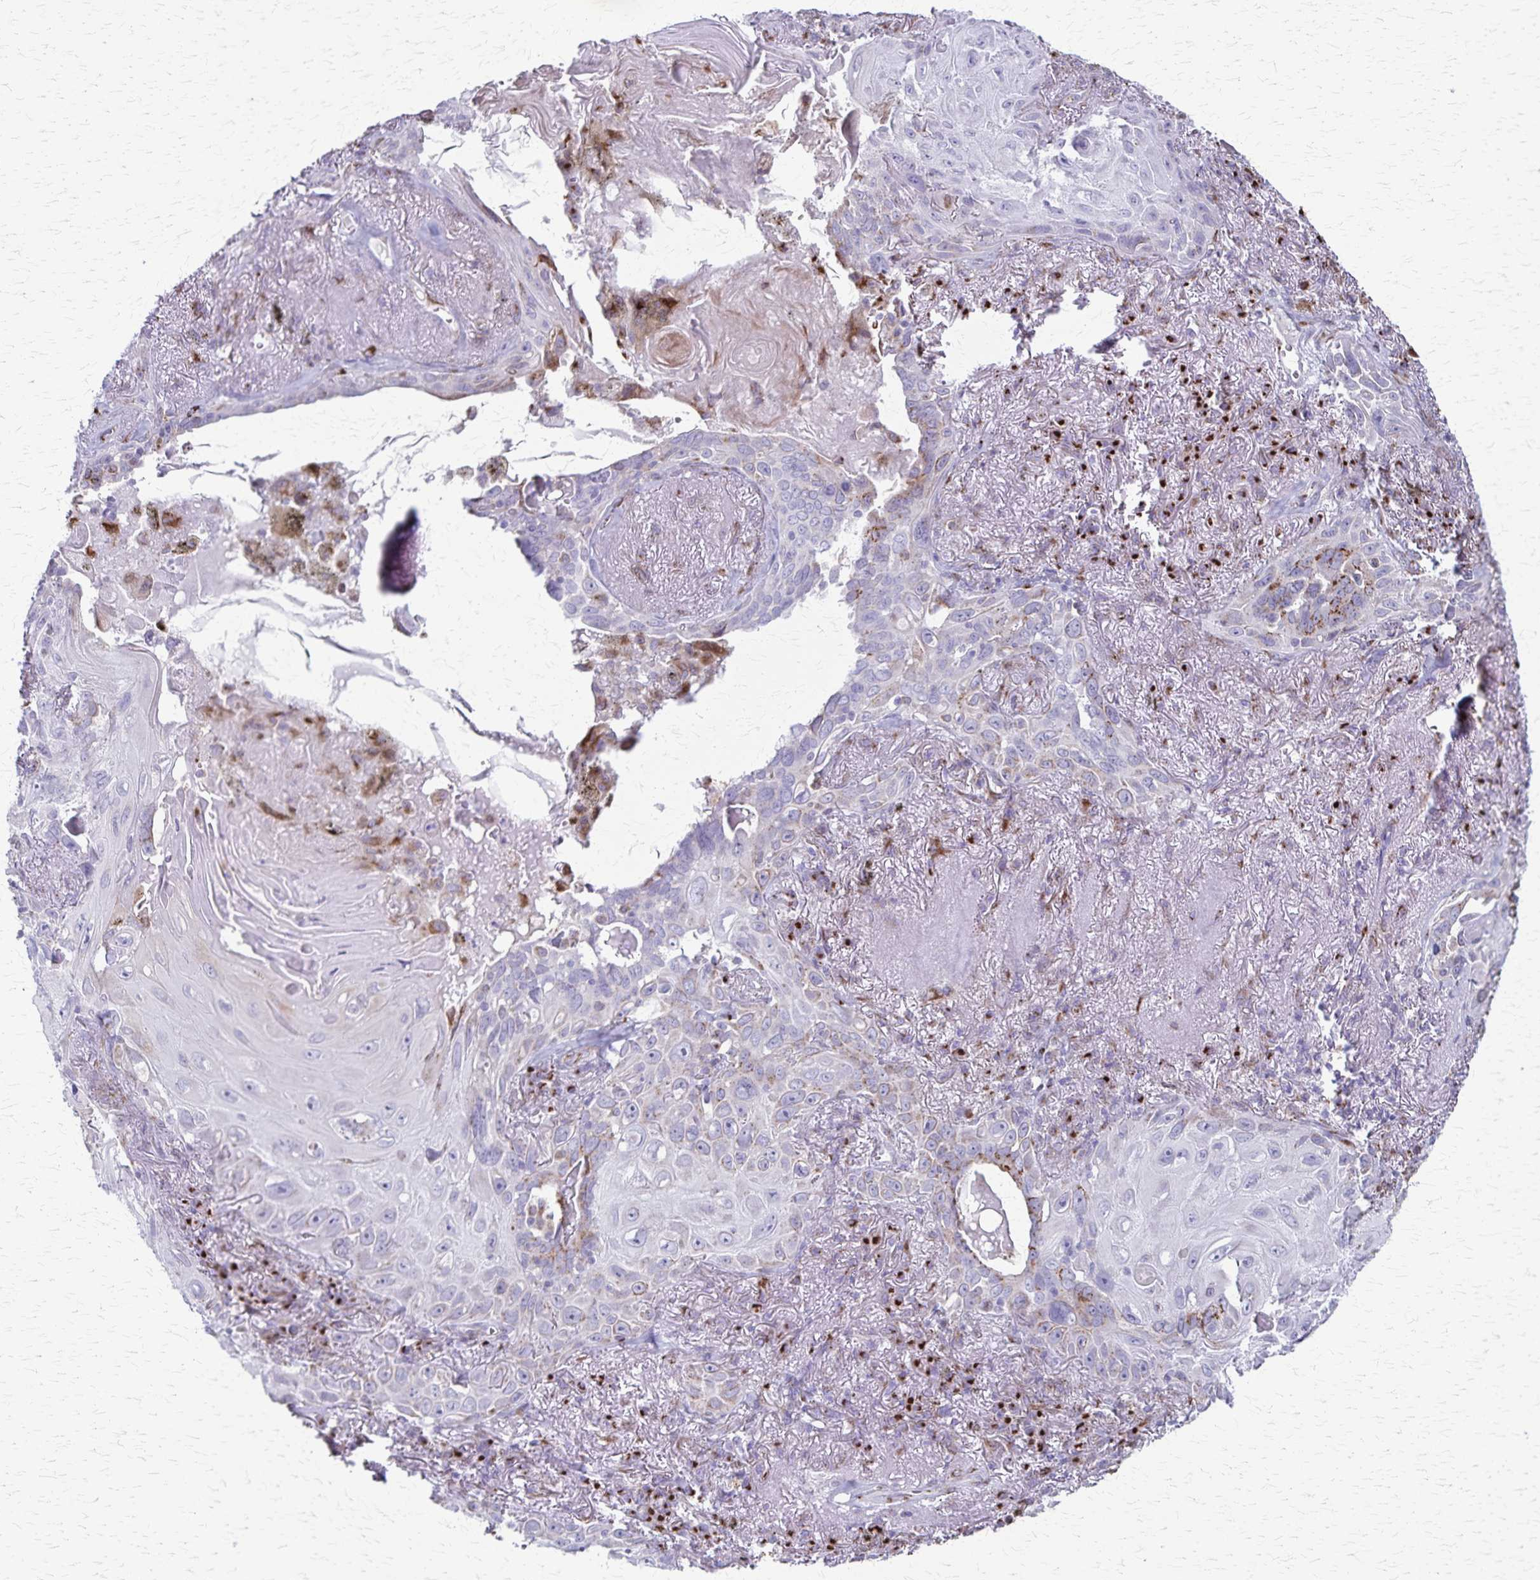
{"staining": {"intensity": "weak", "quantity": "<25%", "location": "cytoplasmic/membranous"}, "tissue": "lung cancer", "cell_type": "Tumor cells", "image_type": "cancer", "snomed": [{"axis": "morphology", "description": "Squamous cell carcinoma, NOS"}, {"axis": "topography", "description": "Lung"}], "caption": "Tumor cells are negative for protein expression in human lung squamous cell carcinoma. The staining was performed using DAB (3,3'-diaminobenzidine) to visualize the protein expression in brown, while the nuclei were stained in blue with hematoxylin (Magnification: 20x).", "gene": "MCFD2", "patient": {"sex": "male", "age": 79}}